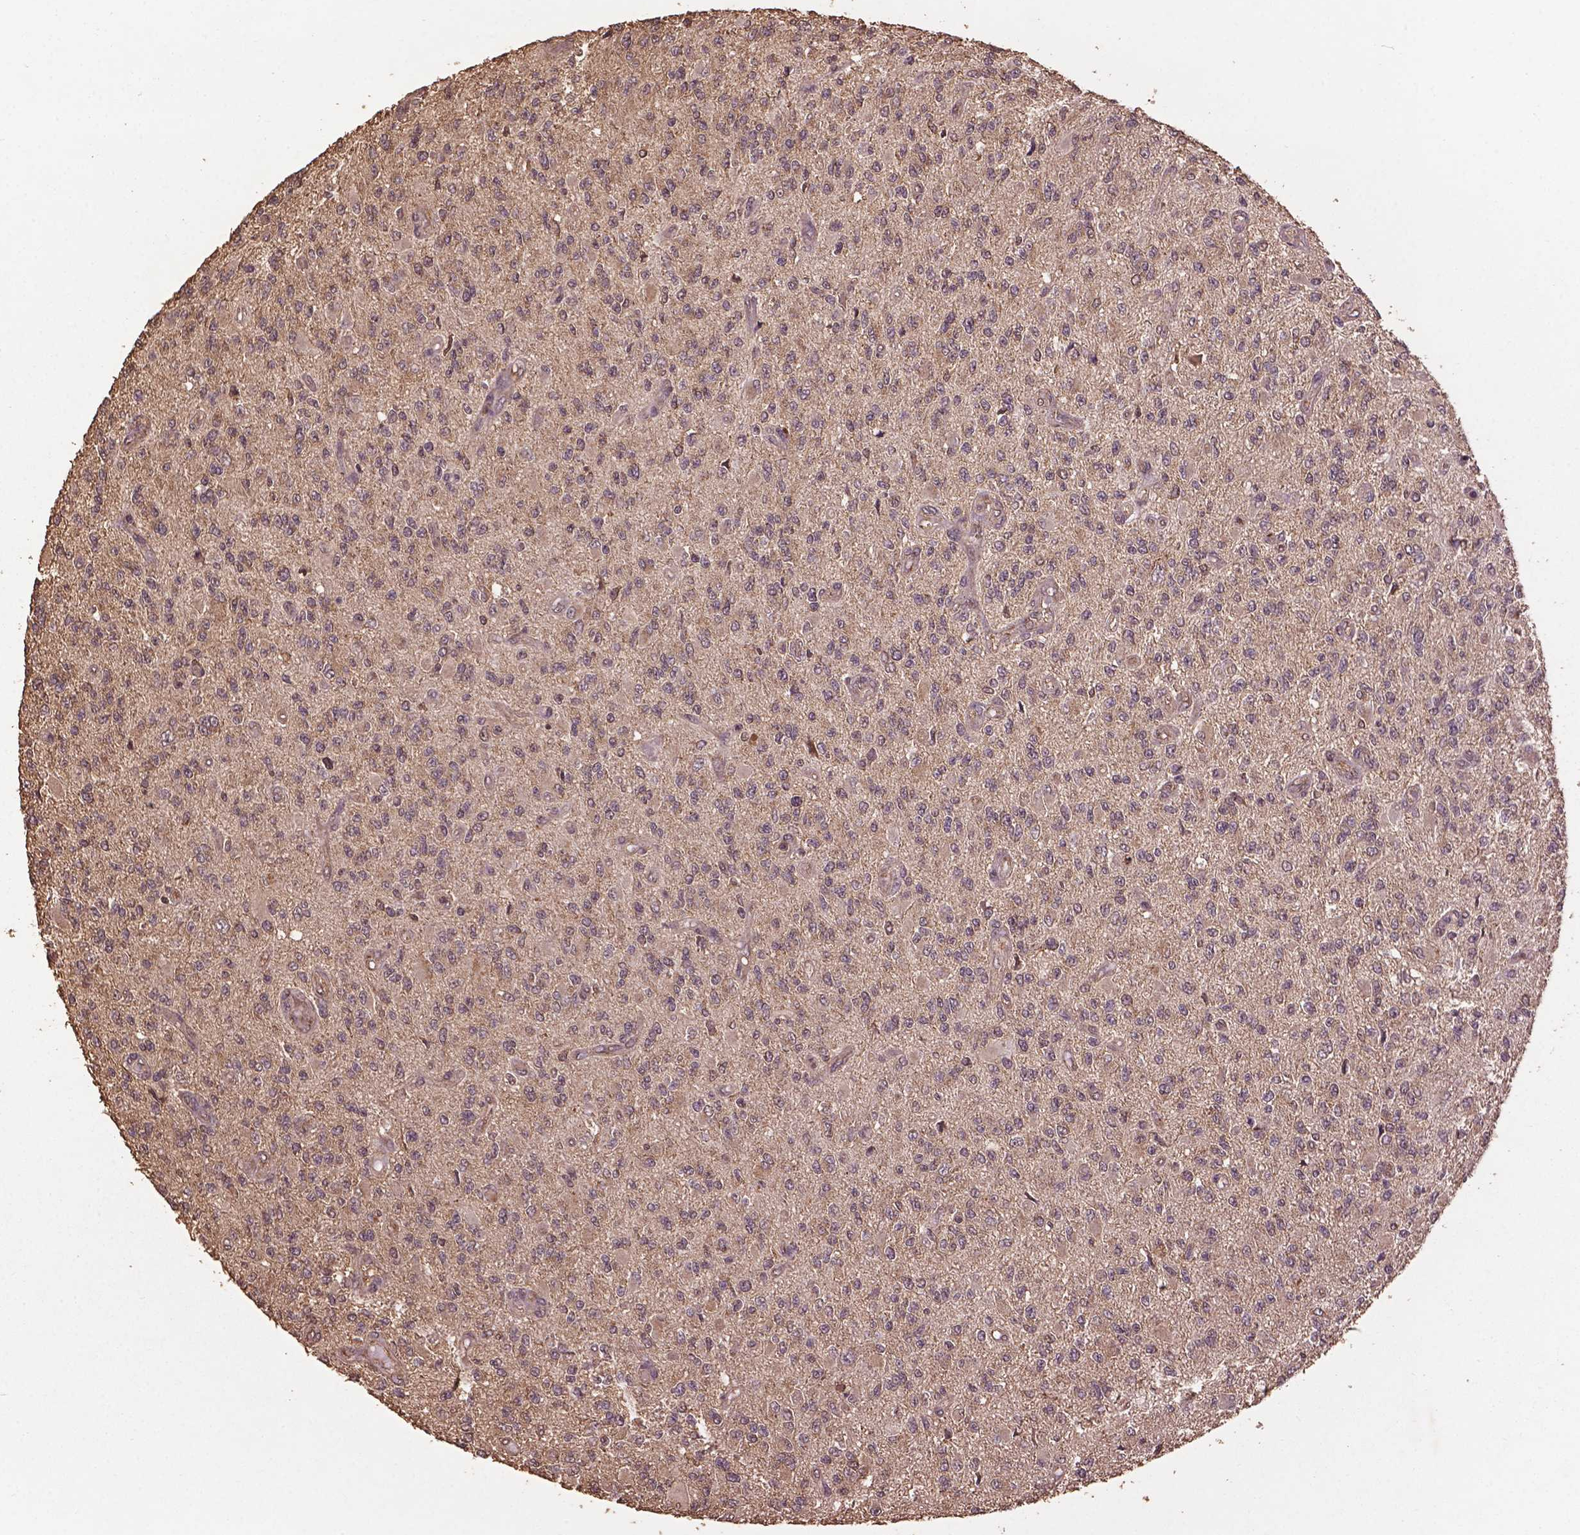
{"staining": {"intensity": "weak", "quantity": ">75%", "location": "cytoplasmic/membranous"}, "tissue": "glioma", "cell_type": "Tumor cells", "image_type": "cancer", "snomed": [{"axis": "morphology", "description": "Glioma, malignant, High grade"}, {"axis": "topography", "description": "Brain"}], "caption": "DAB (3,3'-diaminobenzidine) immunohistochemical staining of glioma shows weak cytoplasmic/membranous protein positivity in about >75% of tumor cells.", "gene": "BABAM1", "patient": {"sex": "female", "age": 63}}